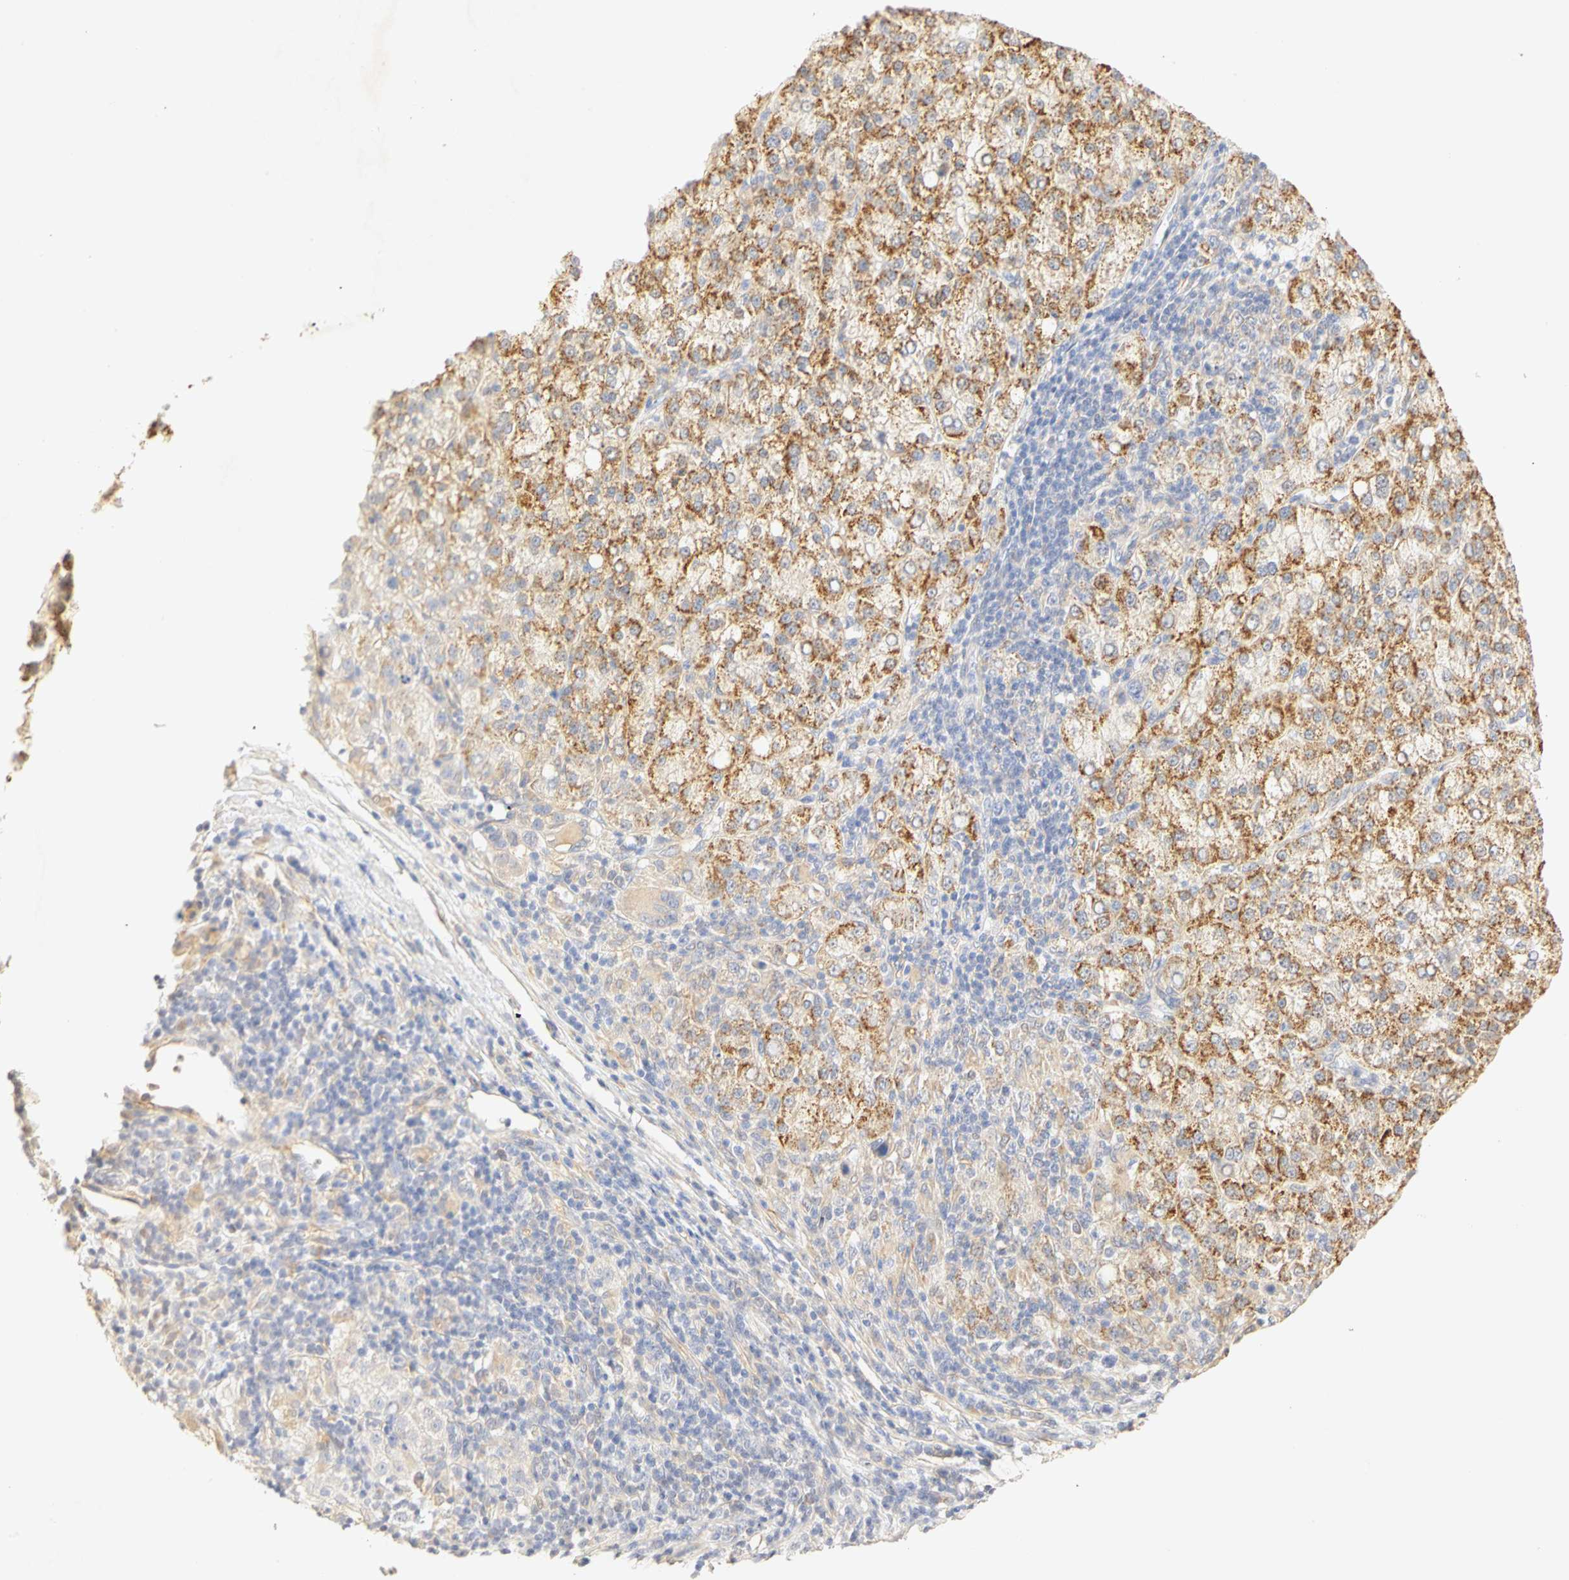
{"staining": {"intensity": "moderate", "quantity": ">75%", "location": "cytoplasmic/membranous"}, "tissue": "liver cancer", "cell_type": "Tumor cells", "image_type": "cancer", "snomed": [{"axis": "morphology", "description": "Carcinoma, Hepatocellular, NOS"}, {"axis": "topography", "description": "Liver"}], "caption": "This photomicrograph shows IHC staining of hepatocellular carcinoma (liver), with medium moderate cytoplasmic/membranous positivity in approximately >75% of tumor cells.", "gene": "GNRH2", "patient": {"sex": "female", "age": 58}}